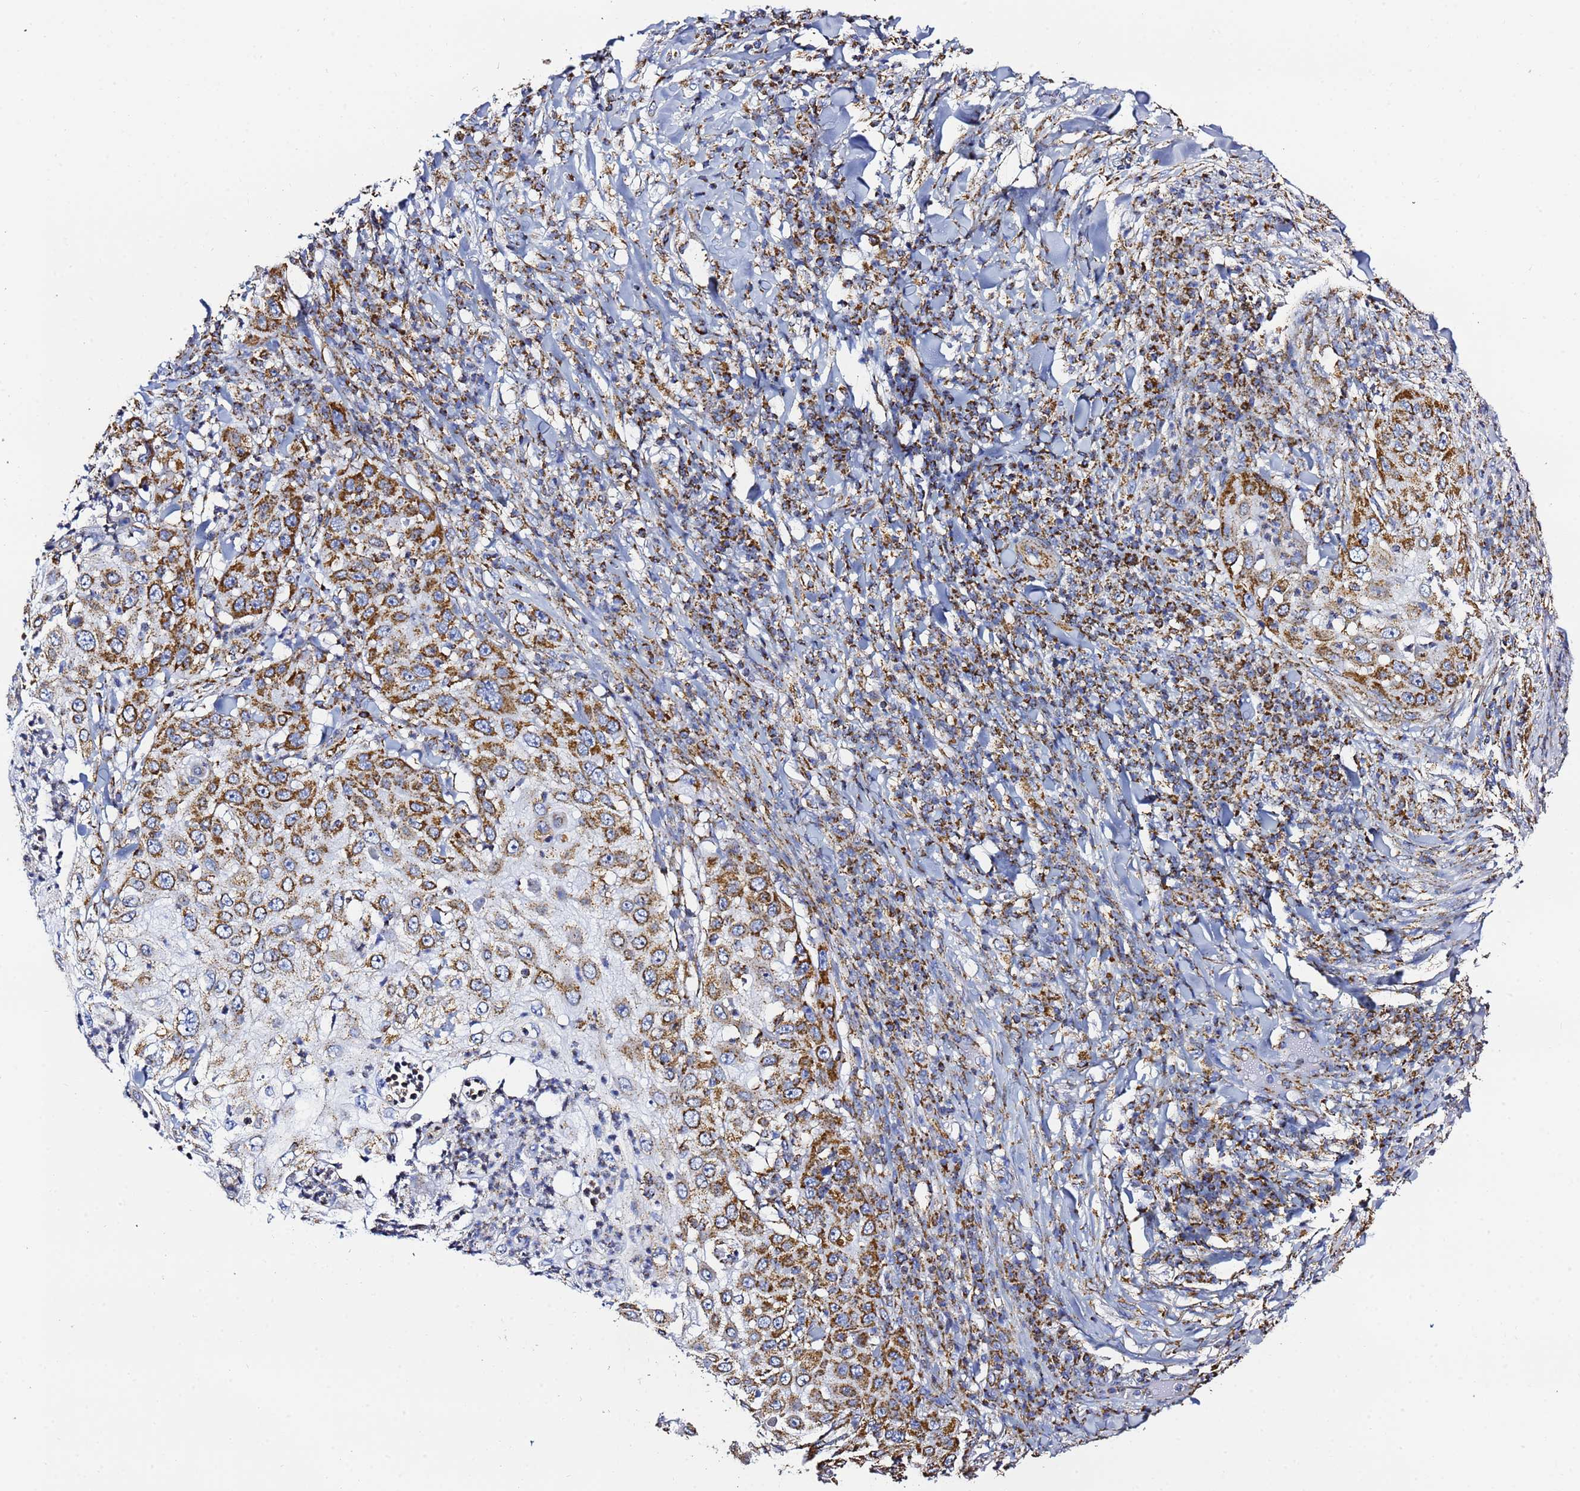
{"staining": {"intensity": "strong", "quantity": ">75%", "location": "cytoplasmic/membranous"}, "tissue": "skin cancer", "cell_type": "Tumor cells", "image_type": "cancer", "snomed": [{"axis": "morphology", "description": "Squamous cell carcinoma, NOS"}, {"axis": "topography", "description": "Skin"}], "caption": "The micrograph demonstrates staining of squamous cell carcinoma (skin), revealing strong cytoplasmic/membranous protein staining (brown color) within tumor cells. Nuclei are stained in blue.", "gene": "PHB2", "patient": {"sex": "female", "age": 44}}